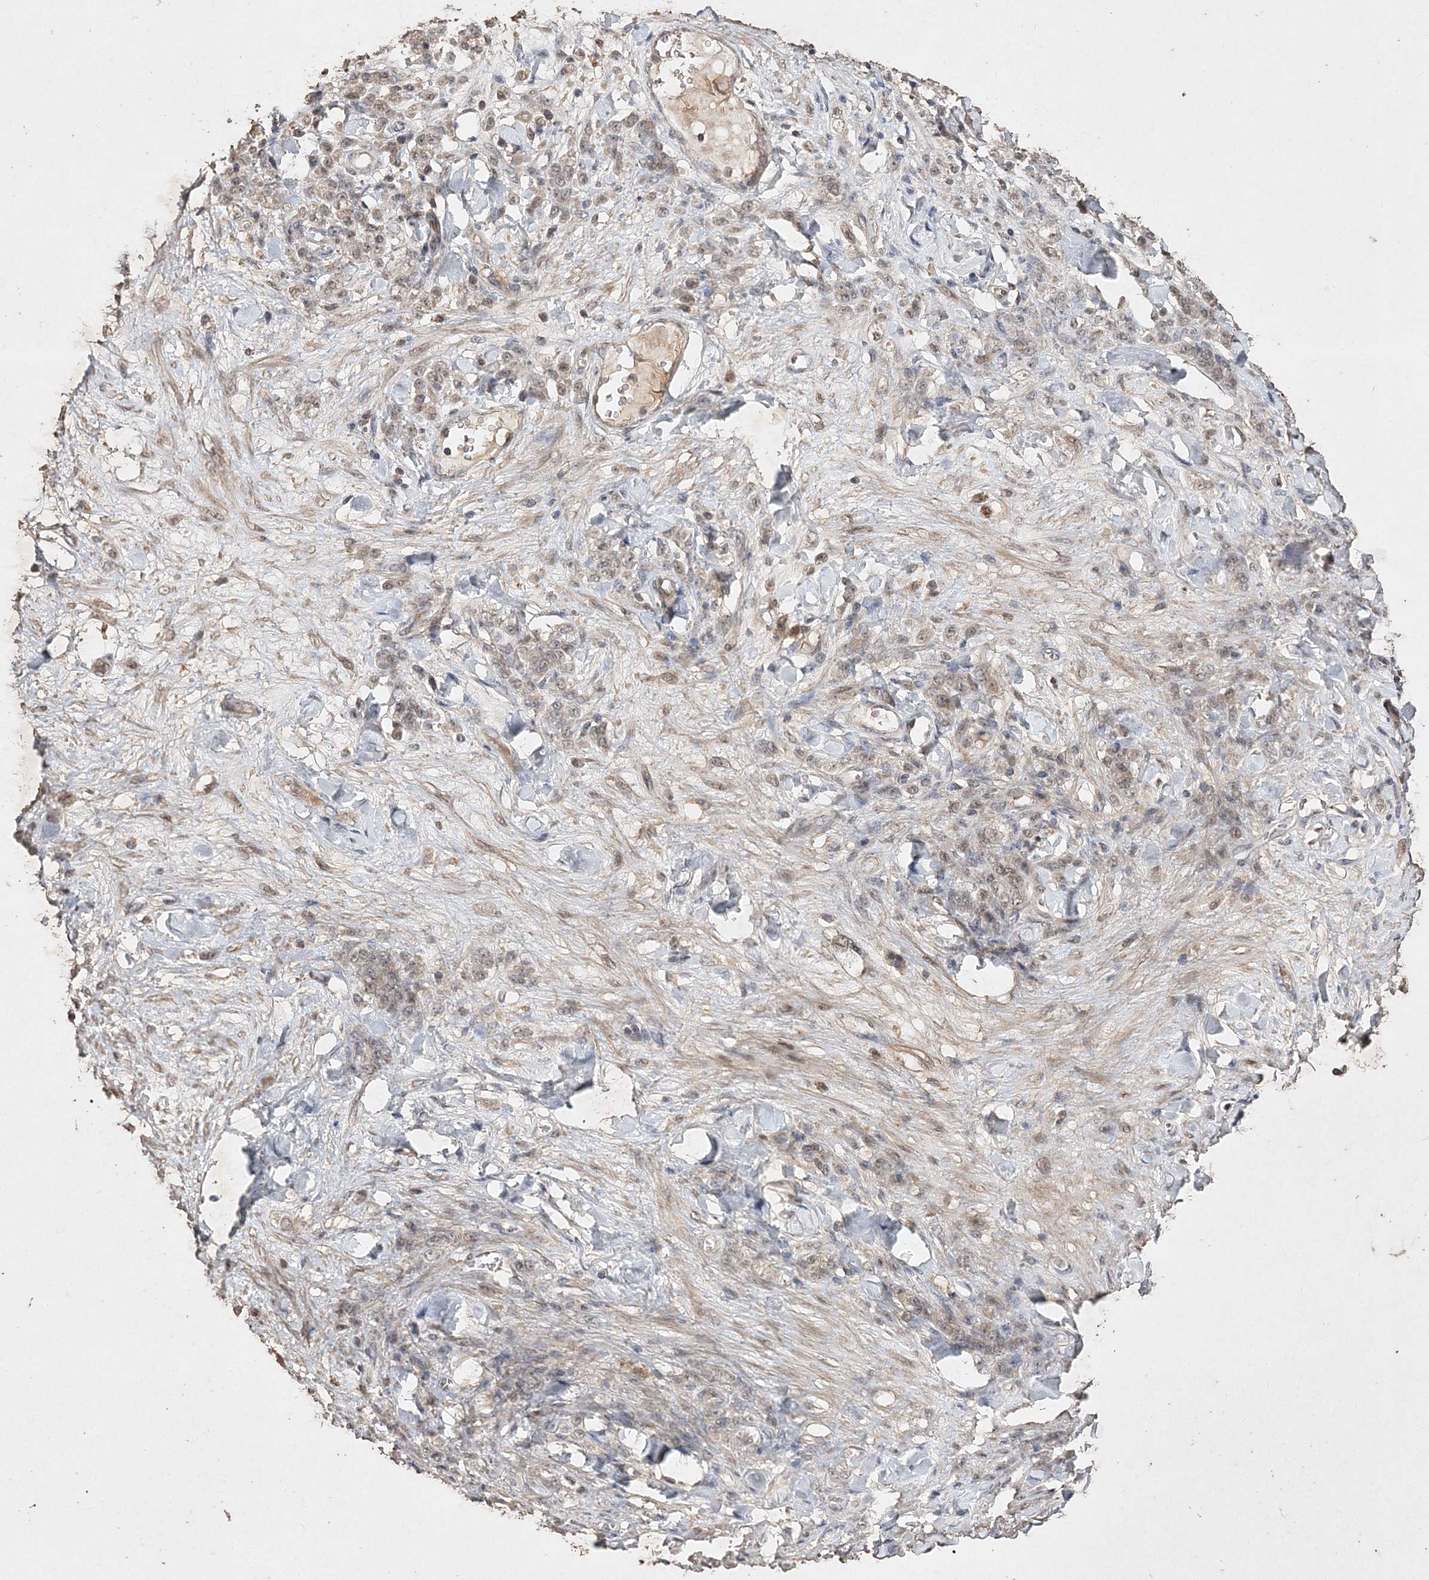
{"staining": {"intensity": "weak", "quantity": ">75%", "location": "nuclear"}, "tissue": "stomach cancer", "cell_type": "Tumor cells", "image_type": "cancer", "snomed": [{"axis": "morphology", "description": "Normal tissue, NOS"}, {"axis": "morphology", "description": "Adenocarcinoma, NOS"}, {"axis": "topography", "description": "Stomach"}], "caption": "Approximately >75% of tumor cells in stomach cancer (adenocarcinoma) exhibit weak nuclear protein staining as visualized by brown immunohistochemical staining.", "gene": "C3orf38", "patient": {"sex": "male", "age": 82}}